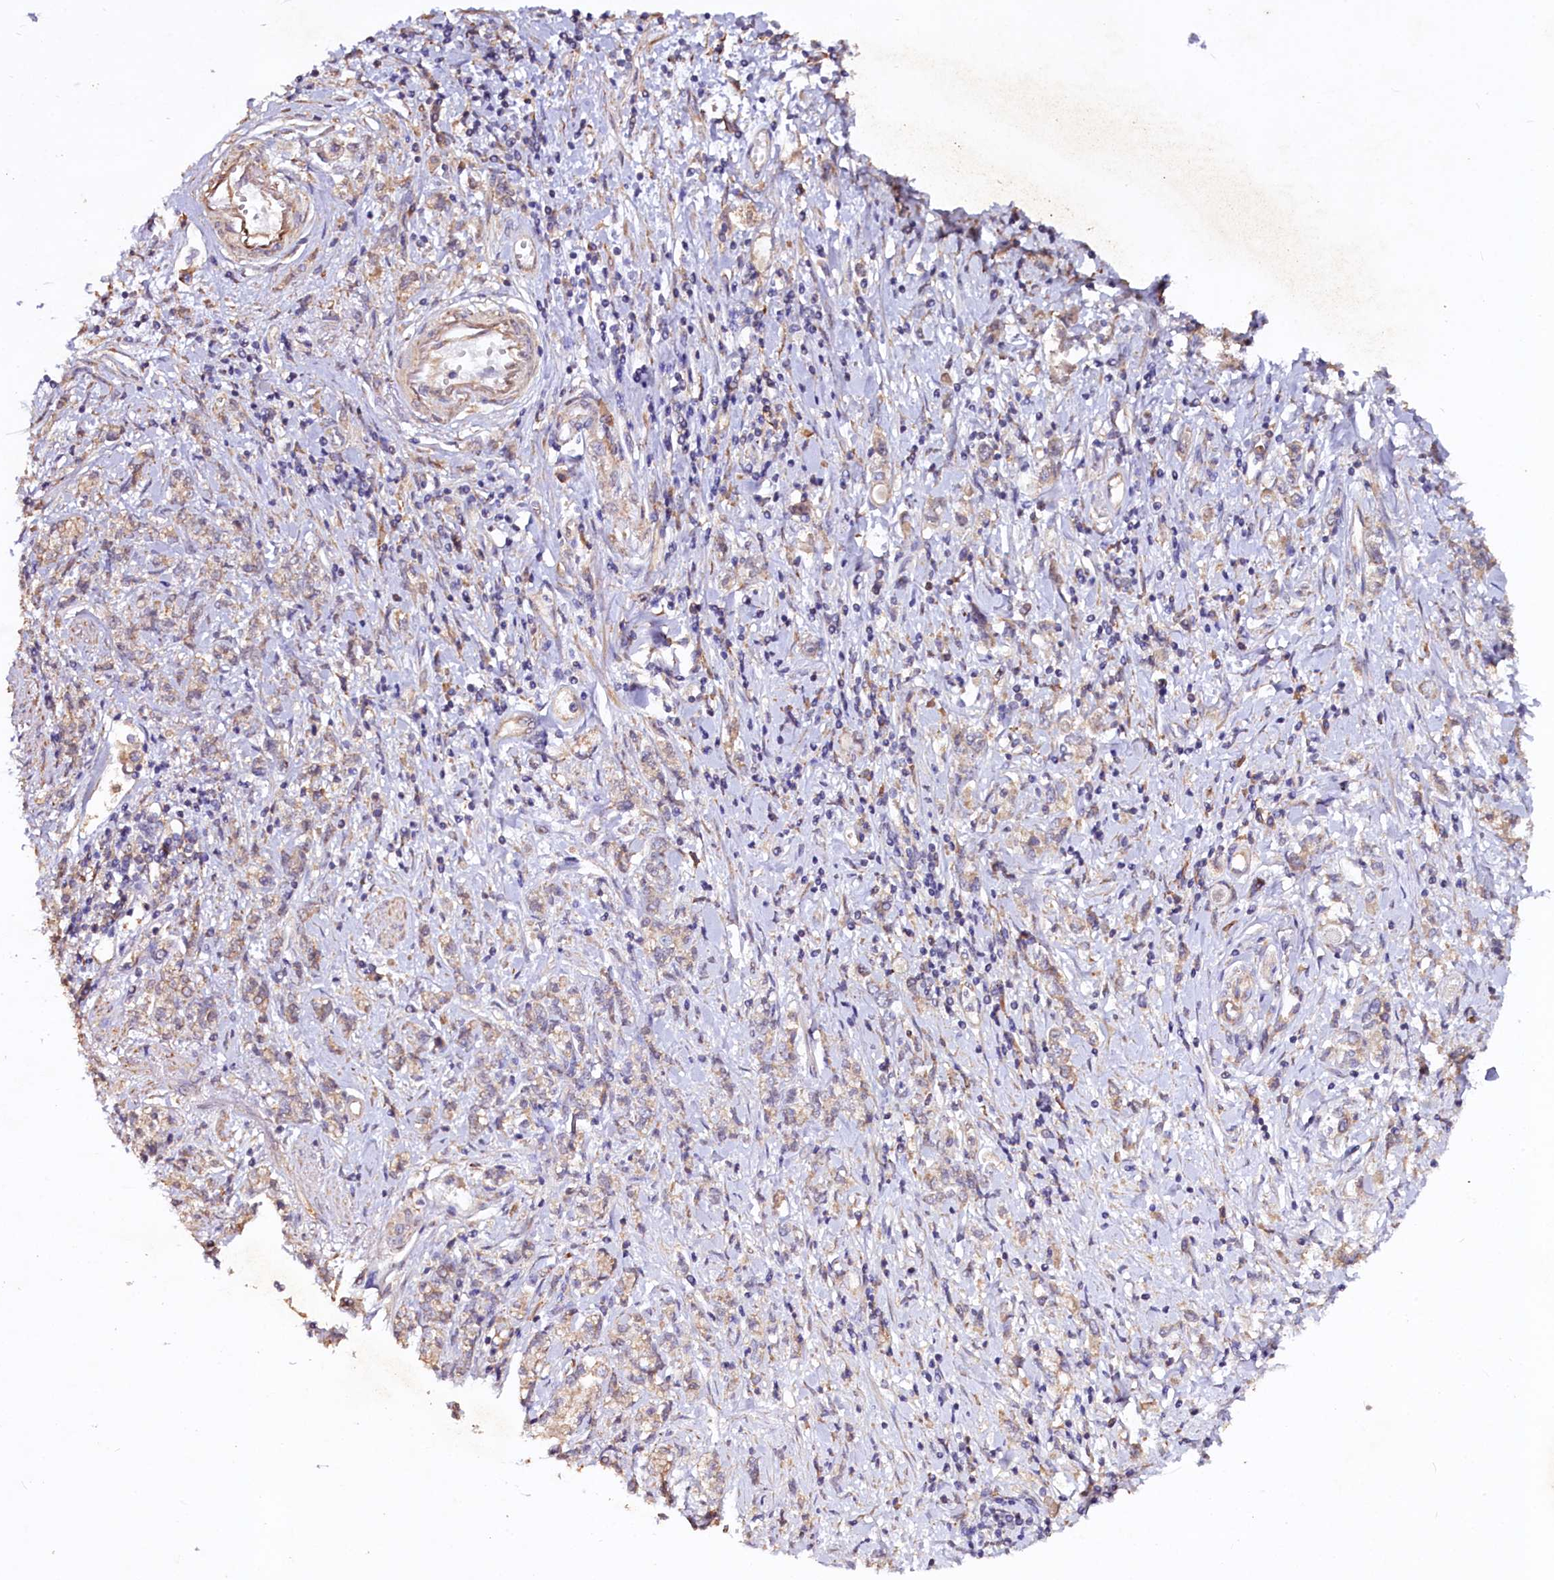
{"staining": {"intensity": "weak", "quantity": "25%-75%", "location": "cytoplasmic/membranous"}, "tissue": "stomach cancer", "cell_type": "Tumor cells", "image_type": "cancer", "snomed": [{"axis": "morphology", "description": "Adenocarcinoma, NOS"}, {"axis": "topography", "description": "Stomach"}], "caption": "The photomicrograph demonstrates a brown stain indicating the presence of a protein in the cytoplasmic/membranous of tumor cells in stomach cancer (adenocarcinoma).", "gene": "ETFBKMT", "patient": {"sex": "female", "age": 76}}